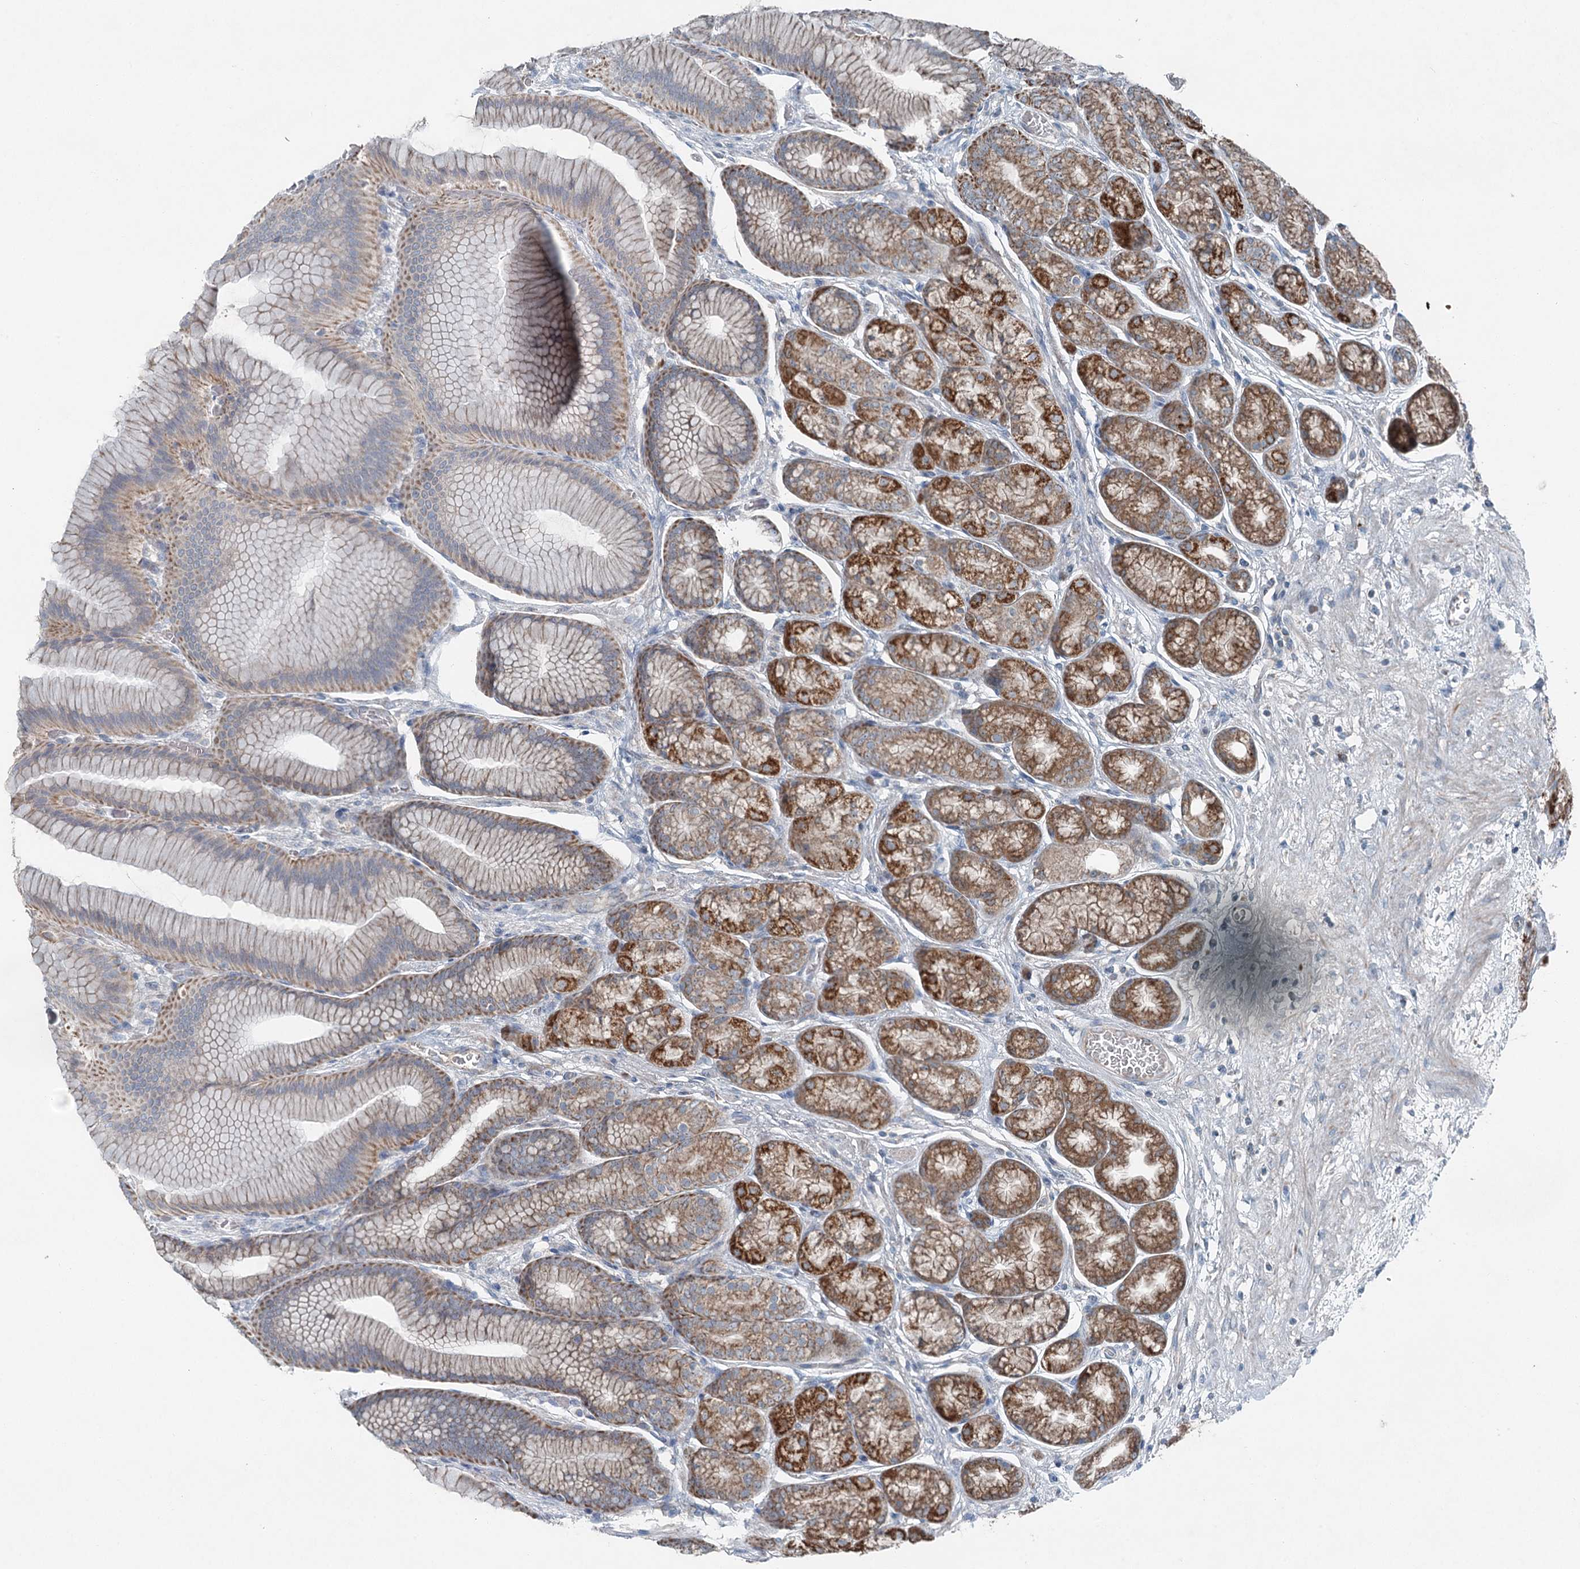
{"staining": {"intensity": "moderate", "quantity": ">75%", "location": "cytoplasmic/membranous"}, "tissue": "stomach", "cell_type": "Glandular cells", "image_type": "normal", "snomed": [{"axis": "morphology", "description": "Normal tissue, NOS"}, {"axis": "morphology", "description": "Adenocarcinoma, NOS"}, {"axis": "morphology", "description": "Adenocarcinoma, High grade"}, {"axis": "topography", "description": "Stomach, upper"}, {"axis": "topography", "description": "Stomach"}], "caption": "Immunohistochemical staining of normal stomach exhibits medium levels of moderate cytoplasmic/membranous staining in about >75% of glandular cells. Using DAB (3,3'-diaminobenzidine) (brown) and hematoxylin (blue) stains, captured at high magnification using brightfield microscopy.", "gene": "CHCHD5", "patient": {"sex": "female", "age": 65}}